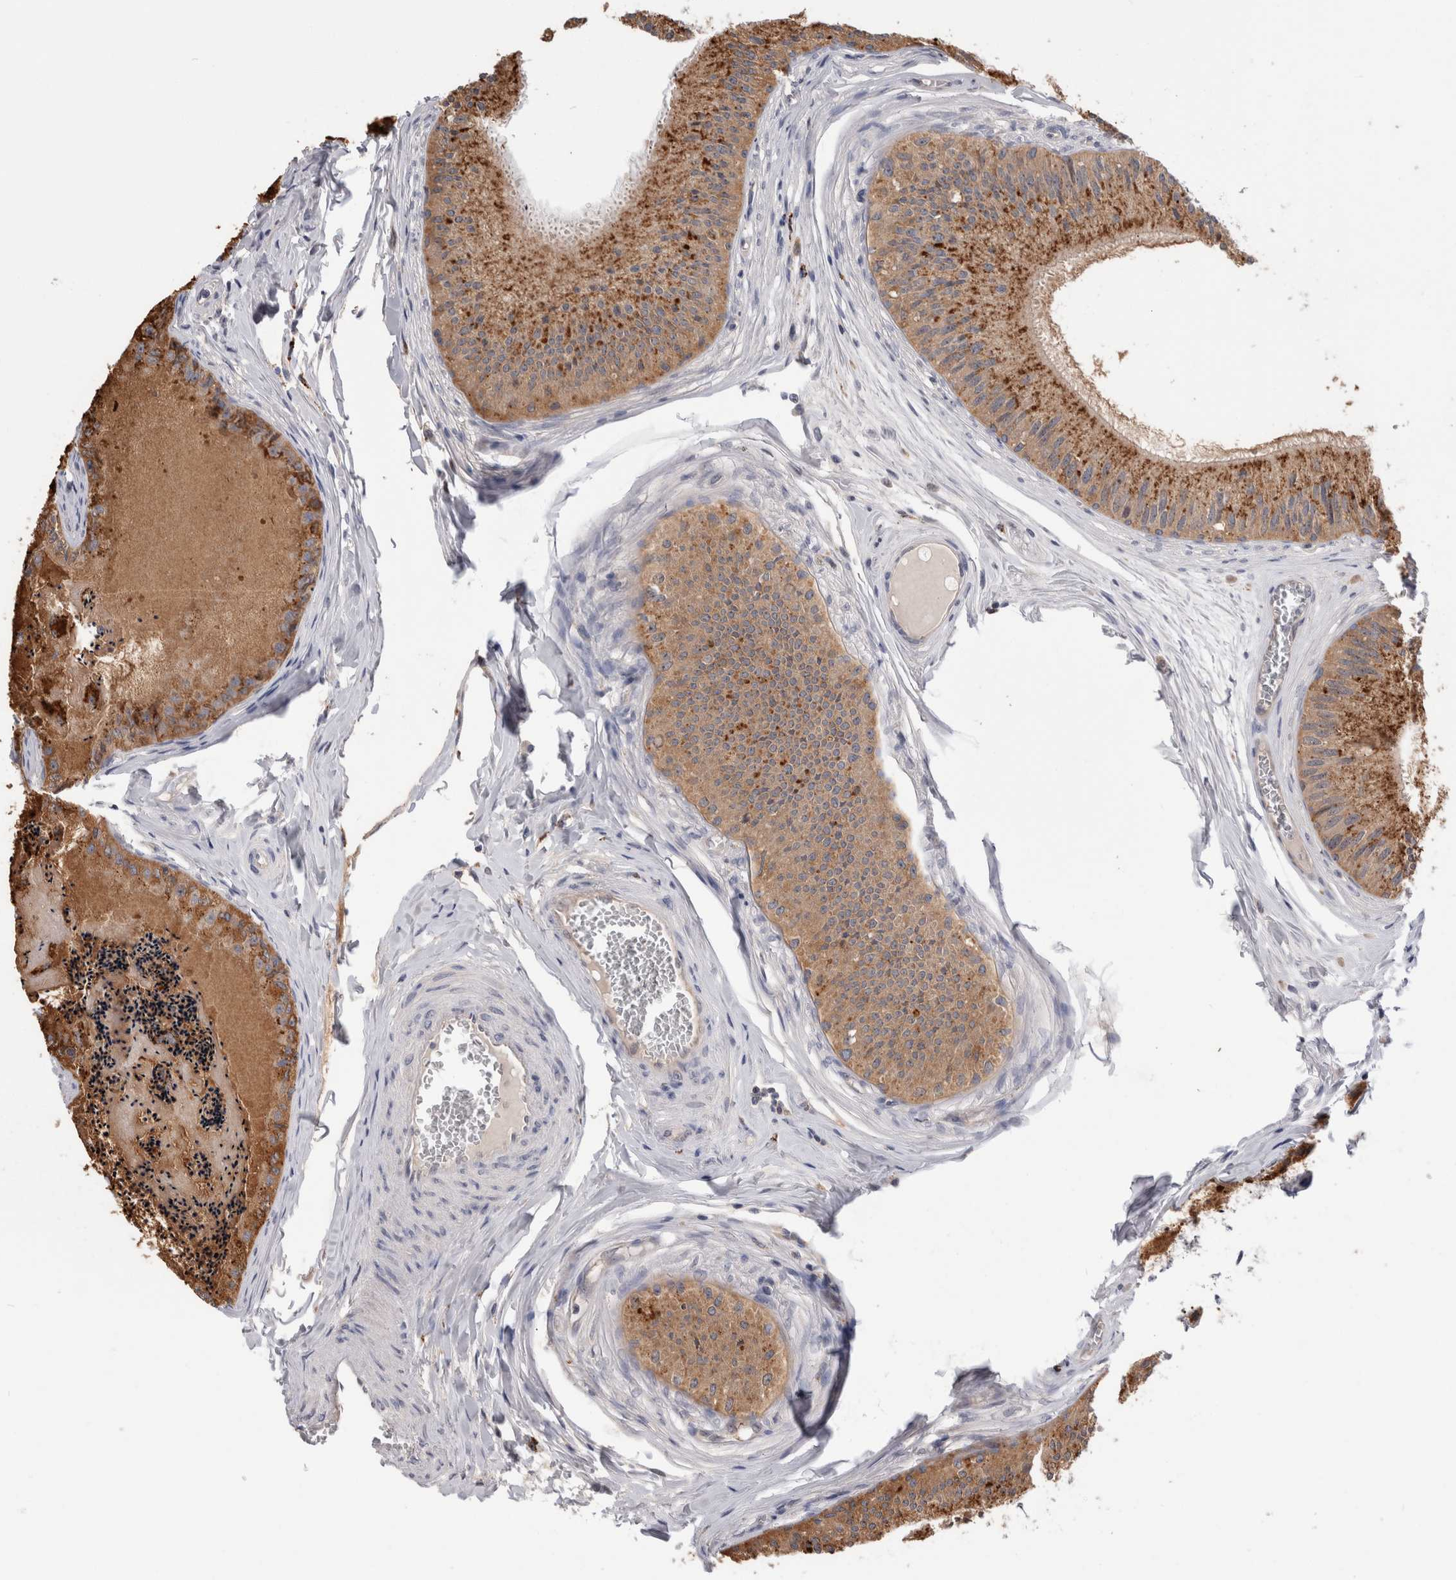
{"staining": {"intensity": "moderate", "quantity": ">75%", "location": "cytoplasmic/membranous"}, "tissue": "epididymis", "cell_type": "Glandular cells", "image_type": "normal", "snomed": [{"axis": "morphology", "description": "Normal tissue, NOS"}, {"axis": "topography", "description": "Epididymis"}], "caption": "Immunohistochemistry (IHC) (DAB (3,3'-diaminobenzidine)) staining of unremarkable epididymis demonstrates moderate cytoplasmic/membranous protein staining in about >75% of glandular cells. (DAB IHC with brightfield microscopy, high magnification).", "gene": "MRPL37", "patient": {"sex": "male", "age": 31}}